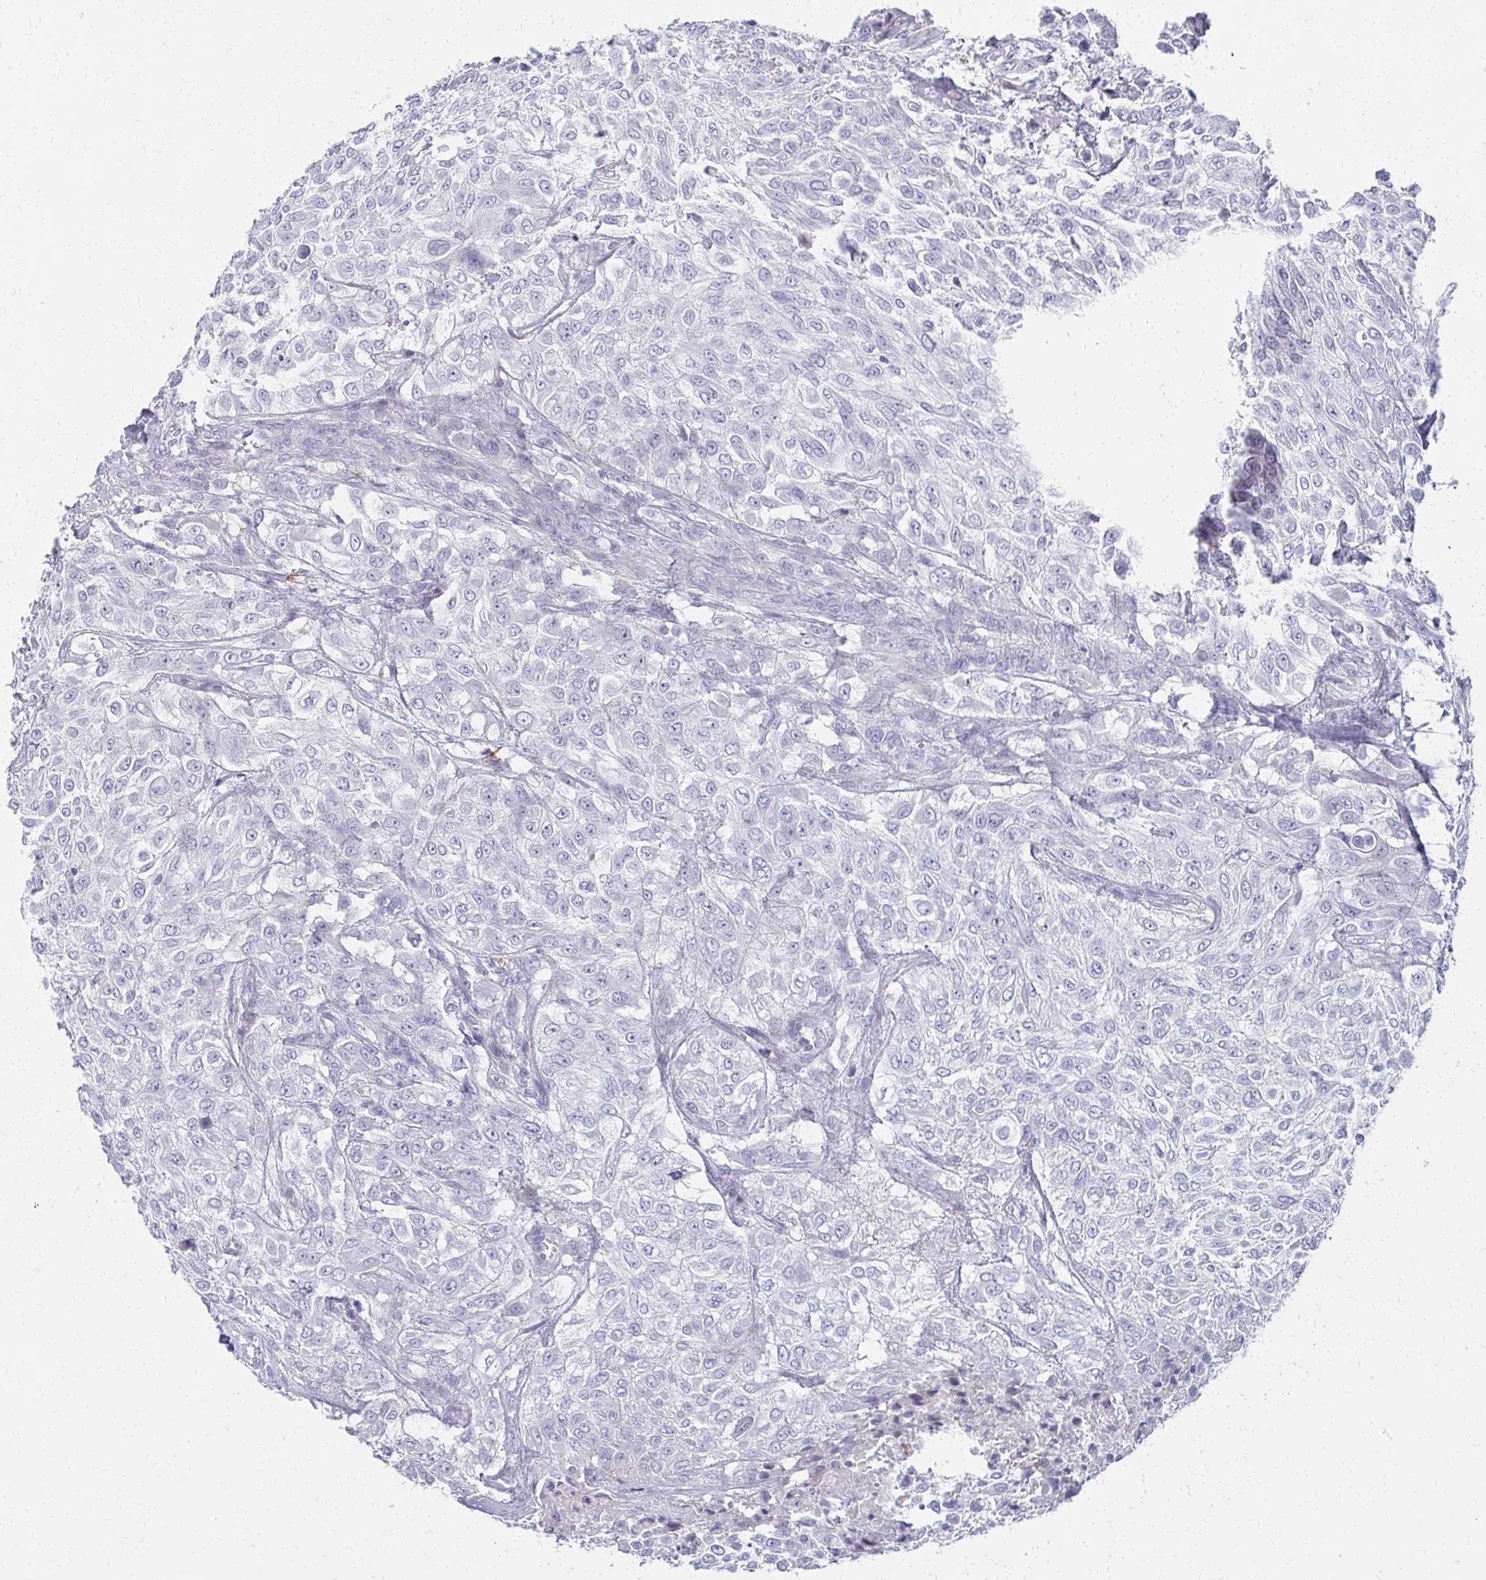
{"staining": {"intensity": "negative", "quantity": "none", "location": "none"}, "tissue": "urothelial cancer", "cell_type": "Tumor cells", "image_type": "cancer", "snomed": [{"axis": "morphology", "description": "Urothelial carcinoma, High grade"}, {"axis": "topography", "description": "Urinary bladder"}], "caption": "This is a micrograph of IHC staining of urothelial carcinoma (high-grade), which shows no positivity in tumor cells.", "gene": "MS4A2", "patient": {"sex": "male", "age": 57}}